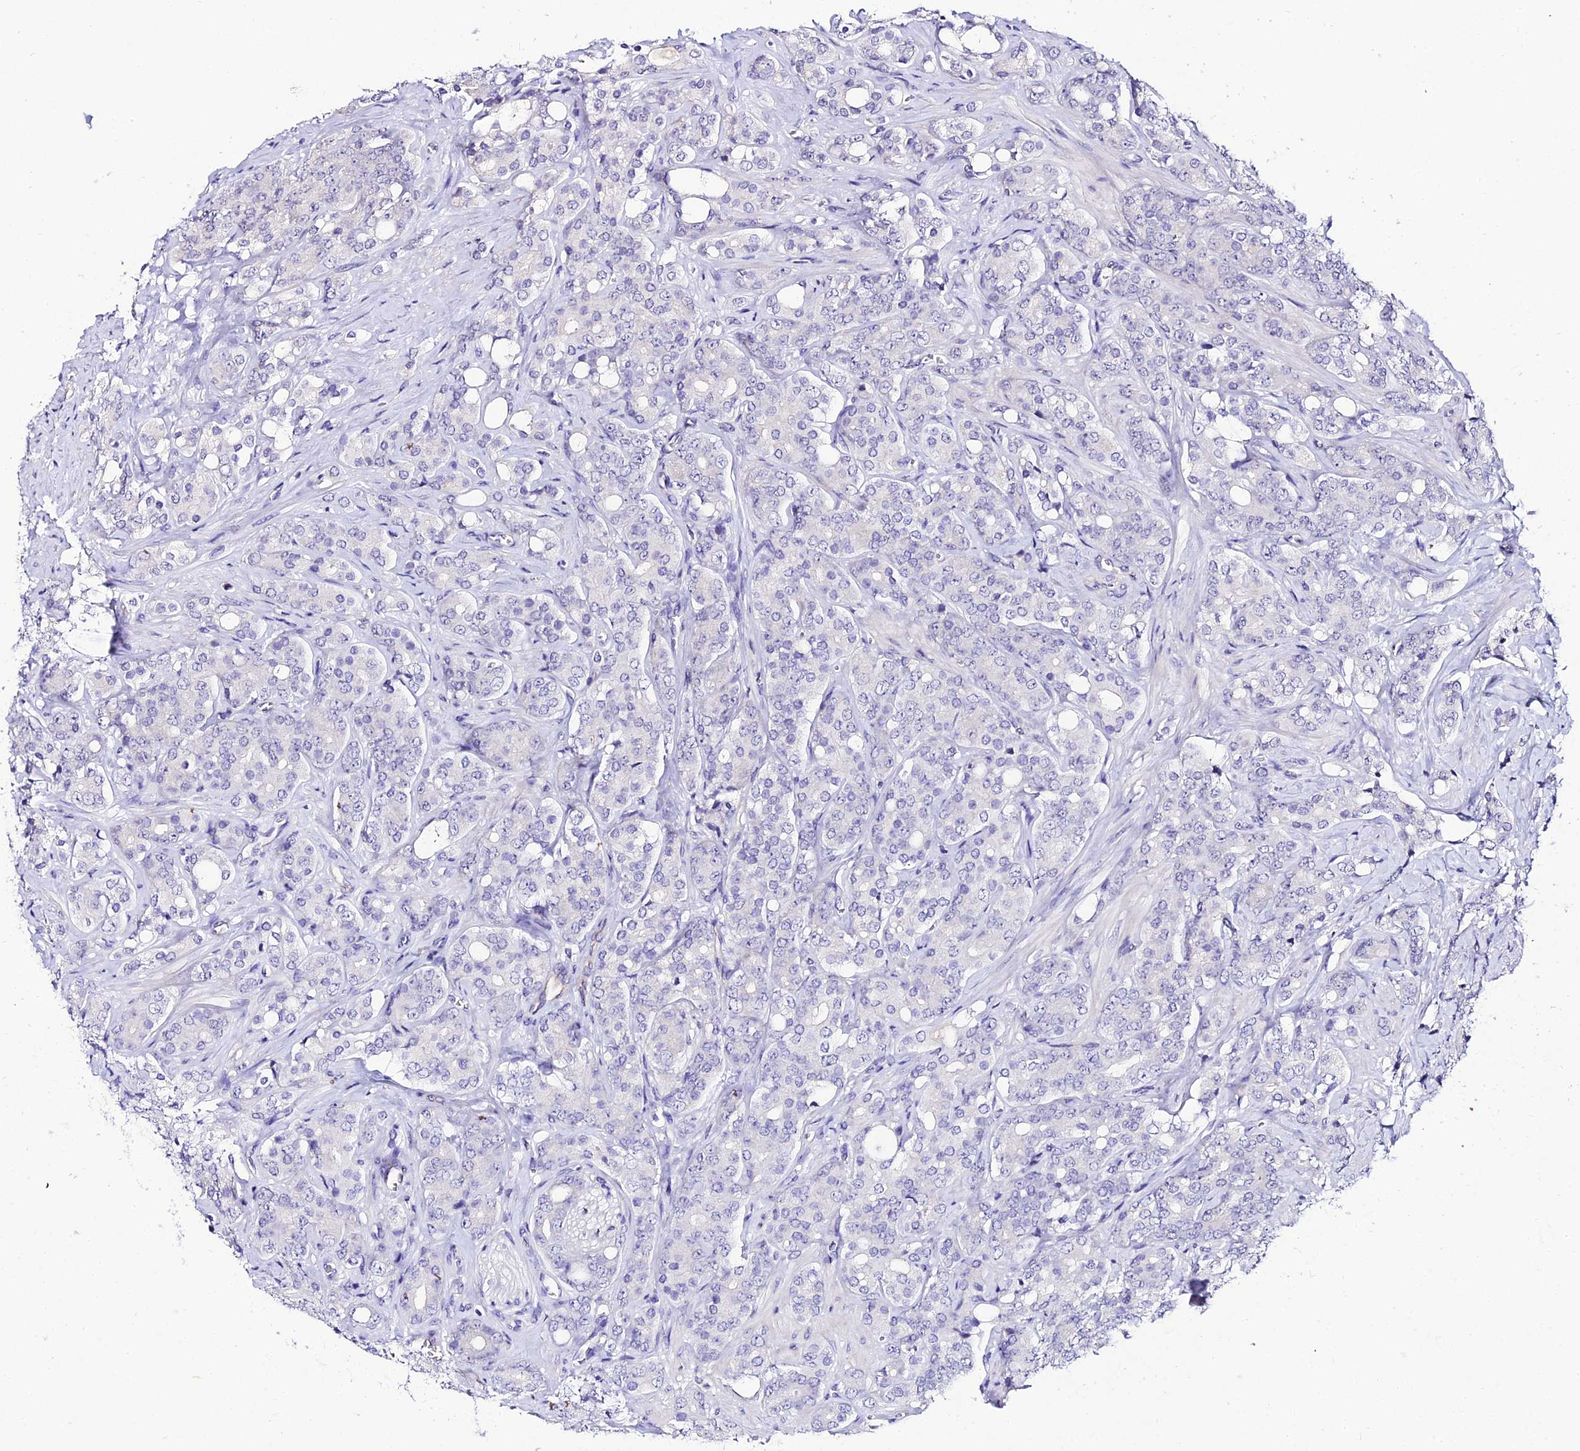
{"staining": {"intensity": "negative", "quantity": "none", "location": "none"}, "tissue": "prostate cancer", "cell_type": "Tumor cells", "image_type": "cancer", "snomed": [{"axis": "morphology", "description": "Adenocarcinoma, High grade"}, {"axis": "topography", "description": "Prostate"}], "caption": "The IHC image has no significant expression in tumor cells of prostate adenocarcinoma (high-grade) tissue.", "gene": "SHQ1", "patient": {"sex": "male", "age": 62}}